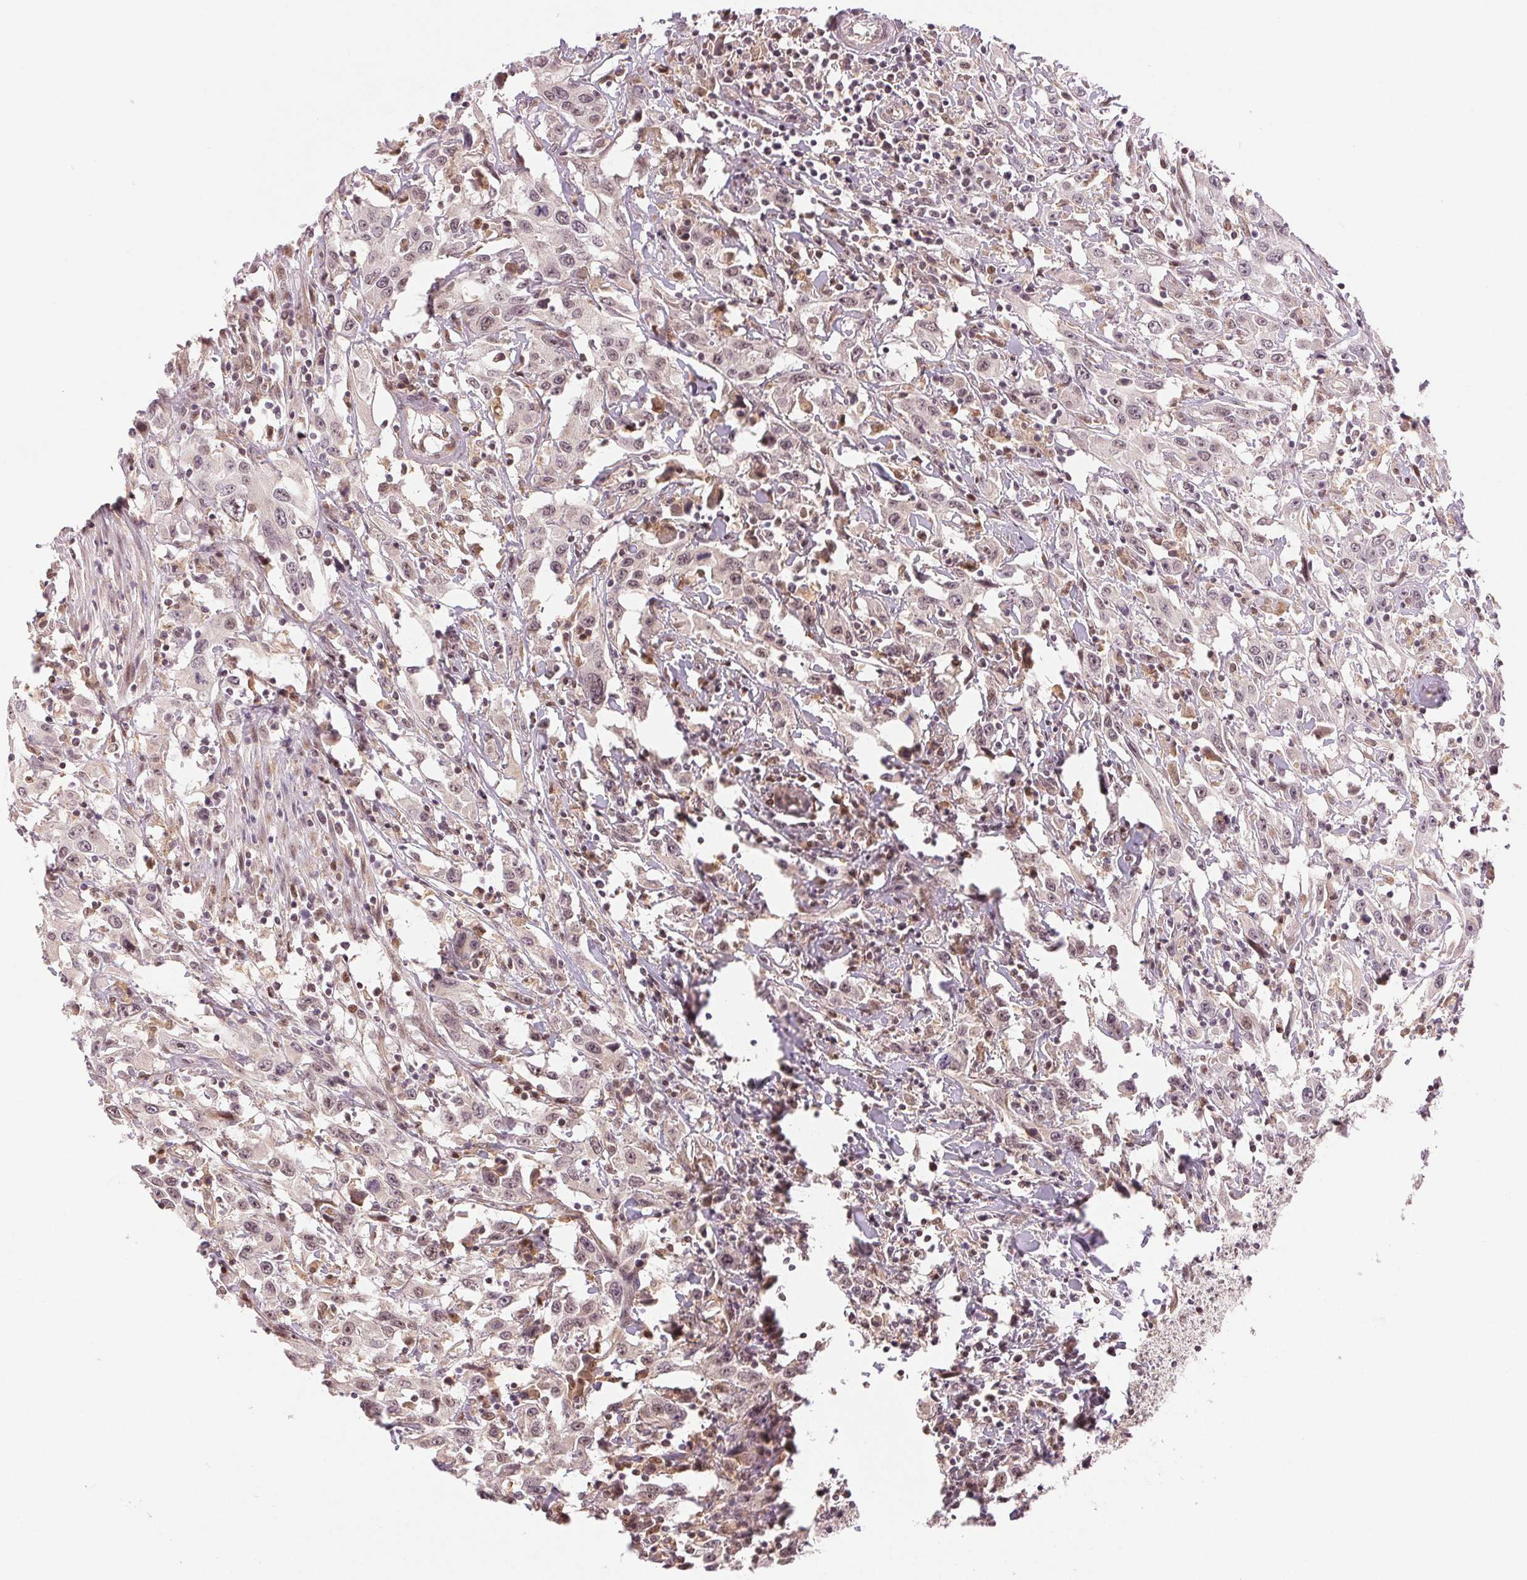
{"staining": {"intensity": "weak", "quantity": ">75%", "location": "nuclear"}, "tissue": "urothelial cancer", "cell_type": "Tumor cells", "image_type": "cancer", "snomed": [{"axis": "morphology", "description": "Urothelial carcinoma, High grade"}, {"axis": "topography", "description": "Urinary bladder"}], "caption": "Tumor cells display low levels of weak nuclear staining in about >75% of cells in urothelial carcinoma (high-grade).", "gene": "GRHL3", "patient": {"sex": "male", "age": 61}}